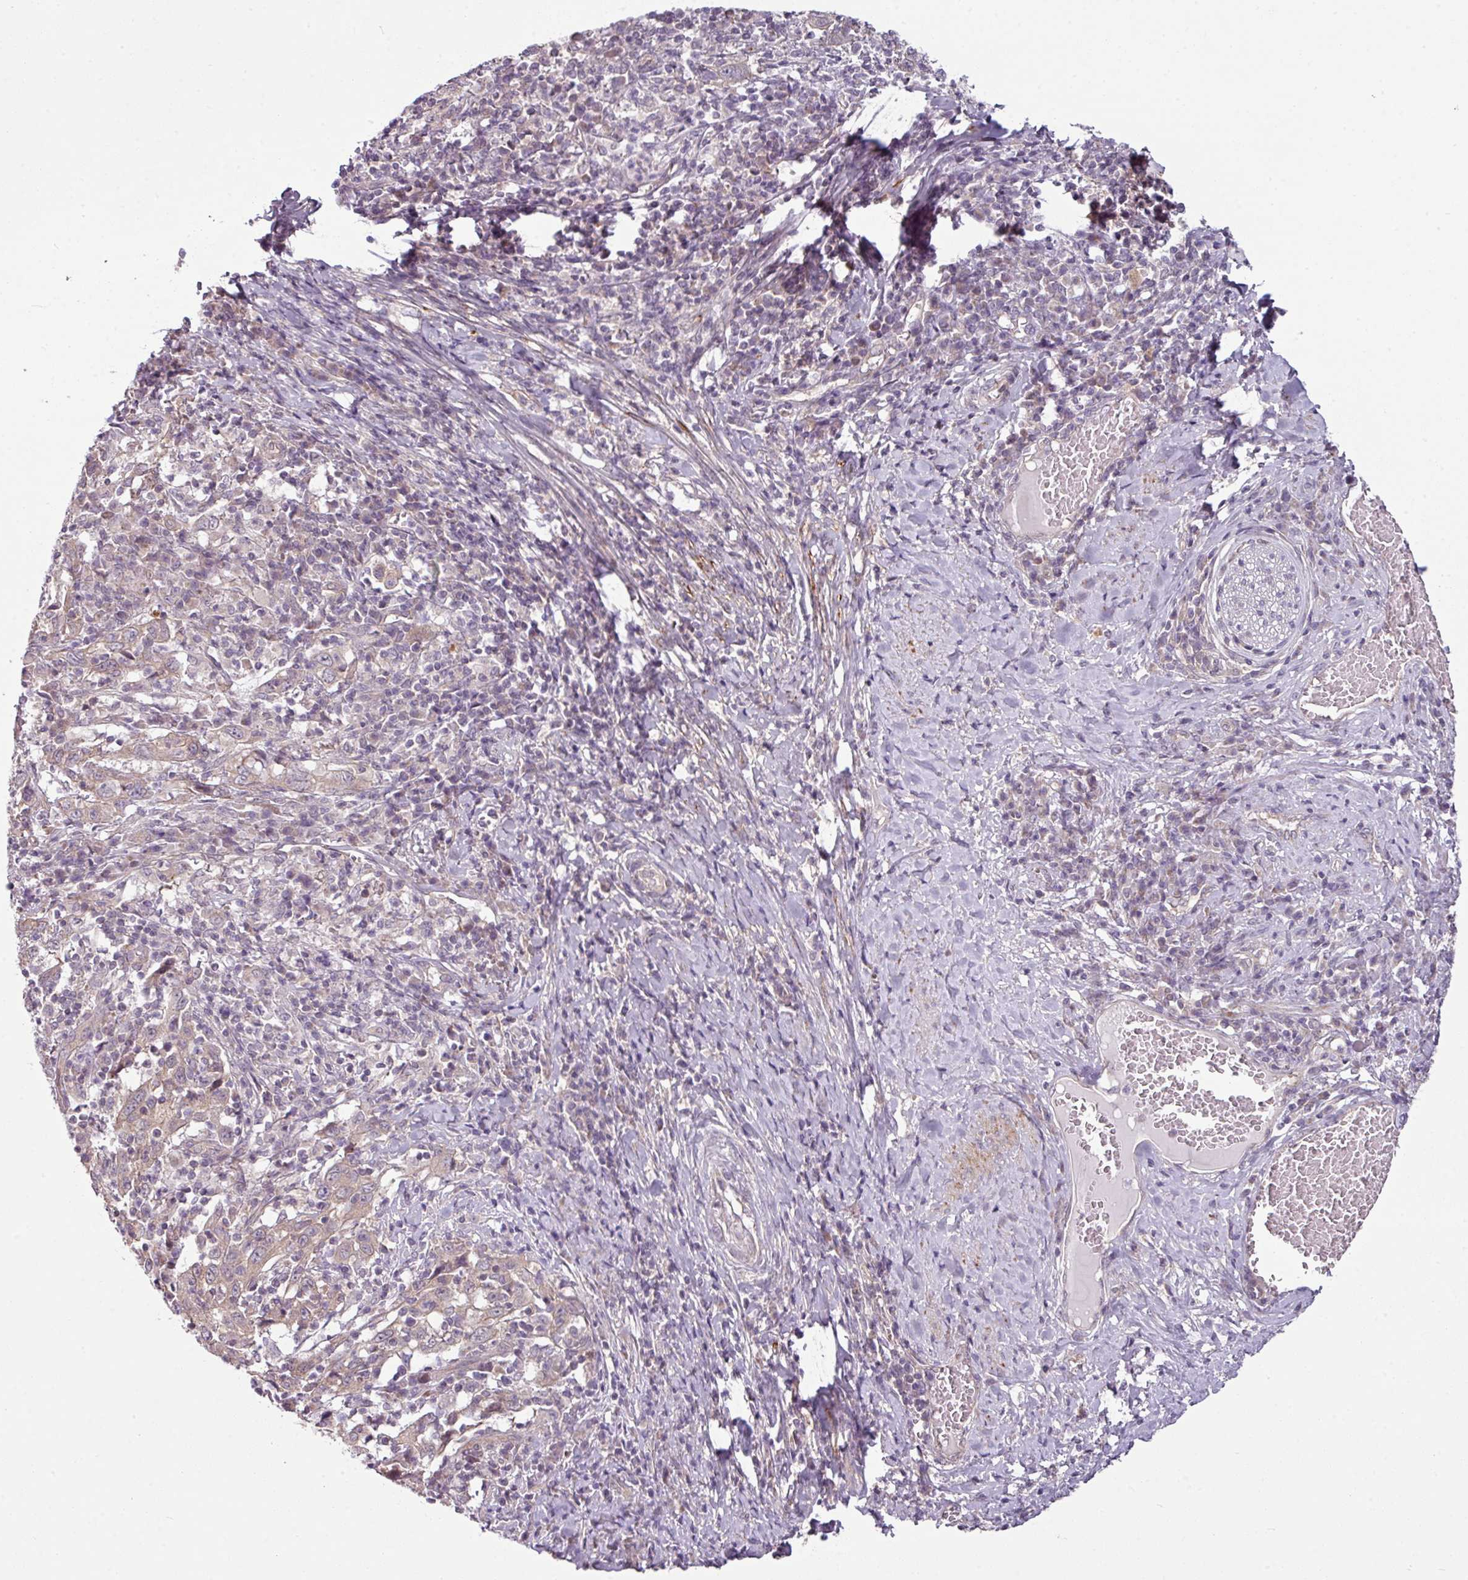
{"staining": {"intensity": "weak", "quantity": ">75%", "location": "cytoplasmic/membranous"}, "tissue": "cervical cancer", "cell_type": "Tumor cells", "image_type": "cancer", "snomed": [{"axis": "morphology", "description": "Squamous cell carcinoma, NOS"}, {"axis": "topography", "description": "Cervix"}], "caption": "Immunohistochemical staining of human squamous cell carcinoma (cervical) shows low levels of weak cytoplasmic/membranous positivity in about >75% of tumor cells. The protein is shown in brown color, while the nuclei are stained blue.", "gene": "DERPC", "patient": {"sex": "female", "age": 46}}